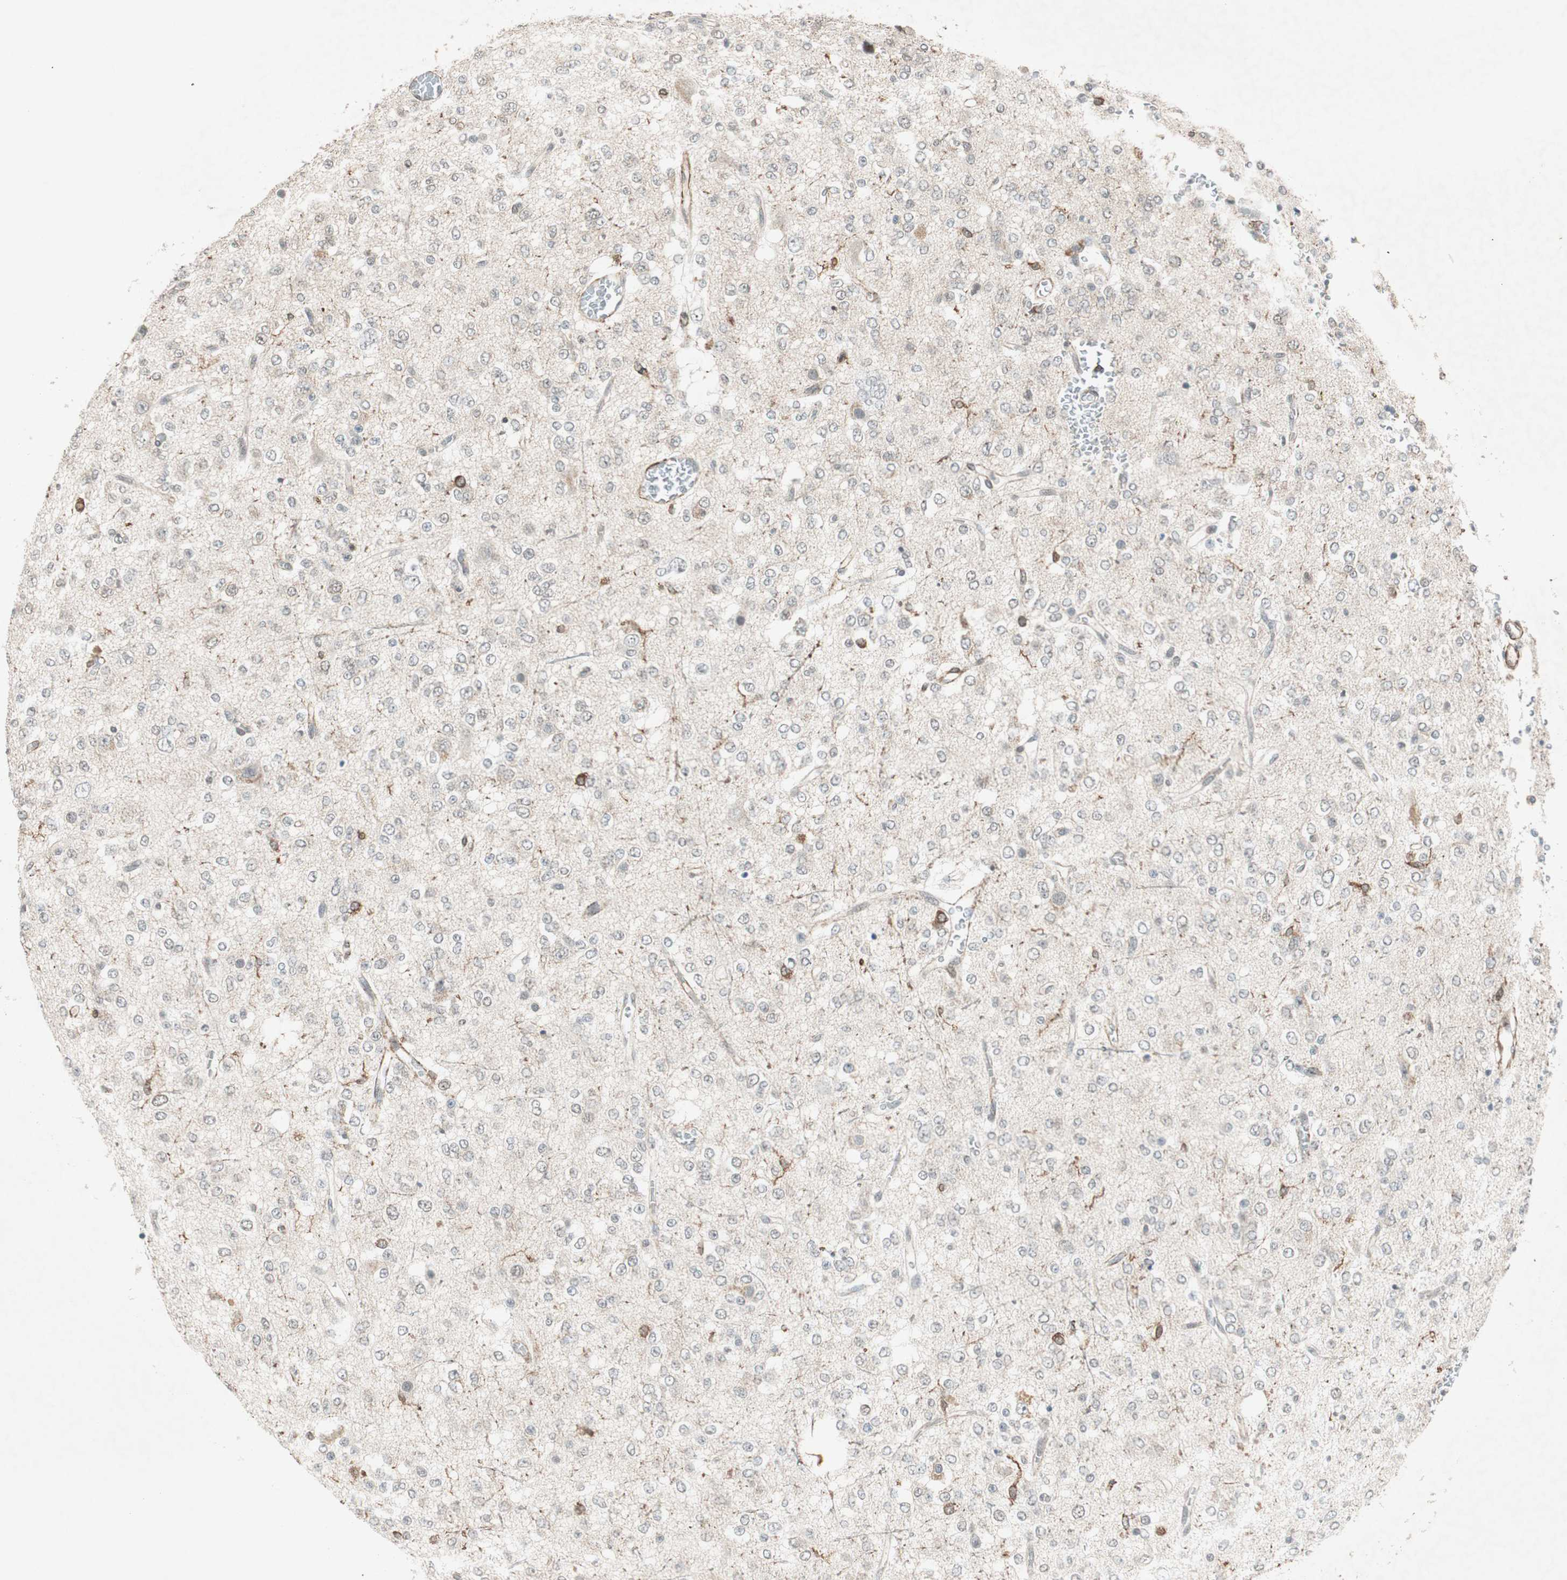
{"staining": {"intensity": "moderate", "quantity": "<25%", "location": "cytoplasmic/membranous"}, "tissue": "glioma", "cell_type": "Tumor cells", "image_type": "cancer", "snomed": [{"axis": "morphology", "description": "Glioma, malignant, Low grade"}, {"axis": "topography", "description": "Brain"}], "caption": "Moderate cytoplasmic/membranous protein positivity is present in approximately <25% of tumor cells in malignant low-grade glioma. The staining is performed using DAB brown chromogen to label protein expression. The nuclei are counter-stained blue using hematoxylin.", "gene": "CDK19", "patient": {"sex": "male", "age": 38}}